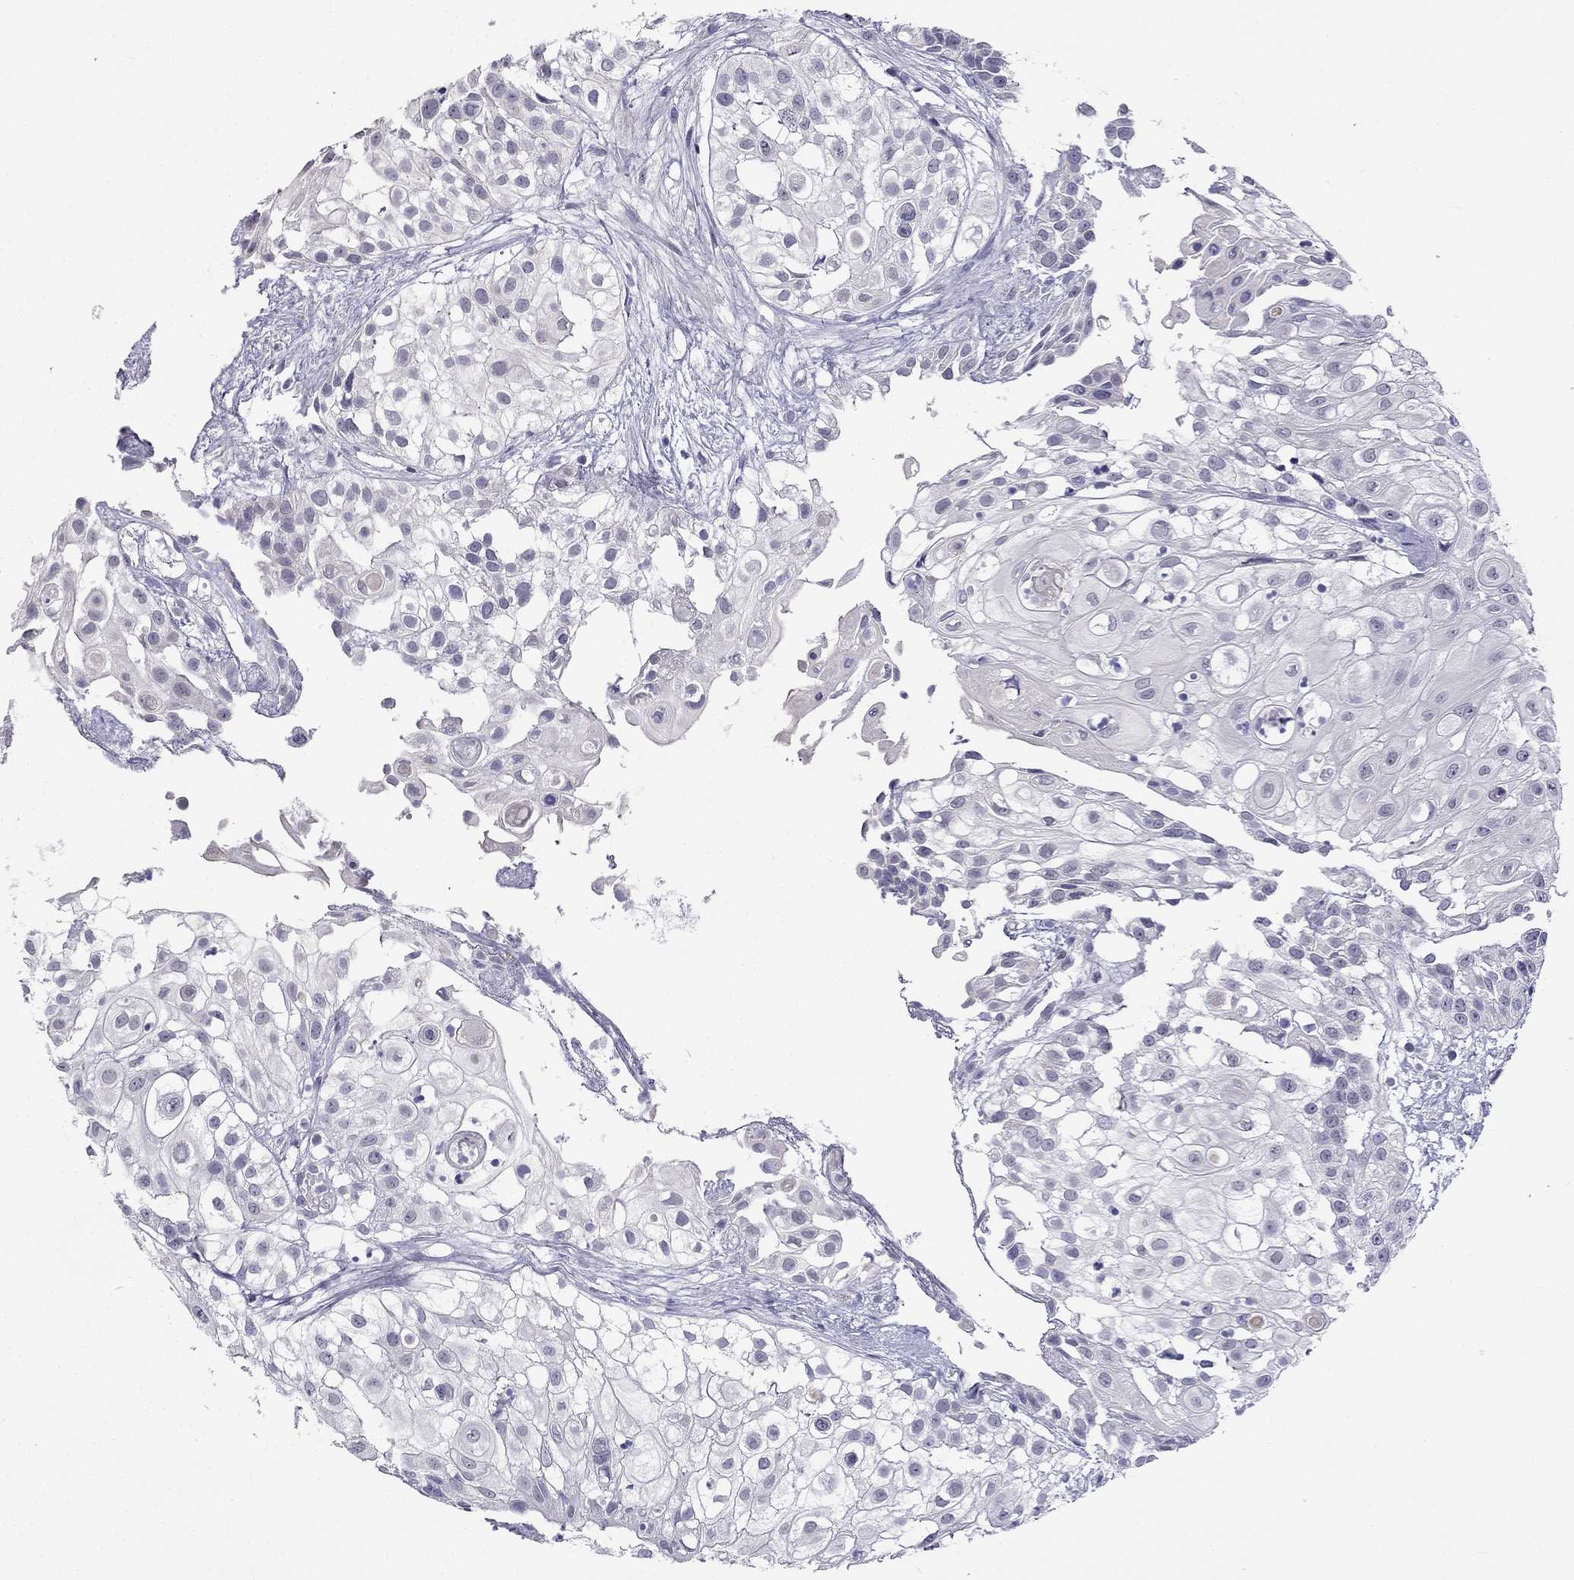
{"staining": {"intensity": "negative", "quantity": "none", "location": "none"}, "tissue": "urothelial cancer", "cell_type": "Tumor cells", "image_type": "cancer", "snomed": [{"axis": "morphology", "description": "Urothelial carcinoma, High grade"}, {"axis": "topography", "description": "Urinary bladder"}], "caption": "High-grade urothelial carcinoma was stained to show a protein in brown. There is no significant expression in tumor cells.", "gene": "C5orf49", "patient": {"sex": "female", "age": 79}}